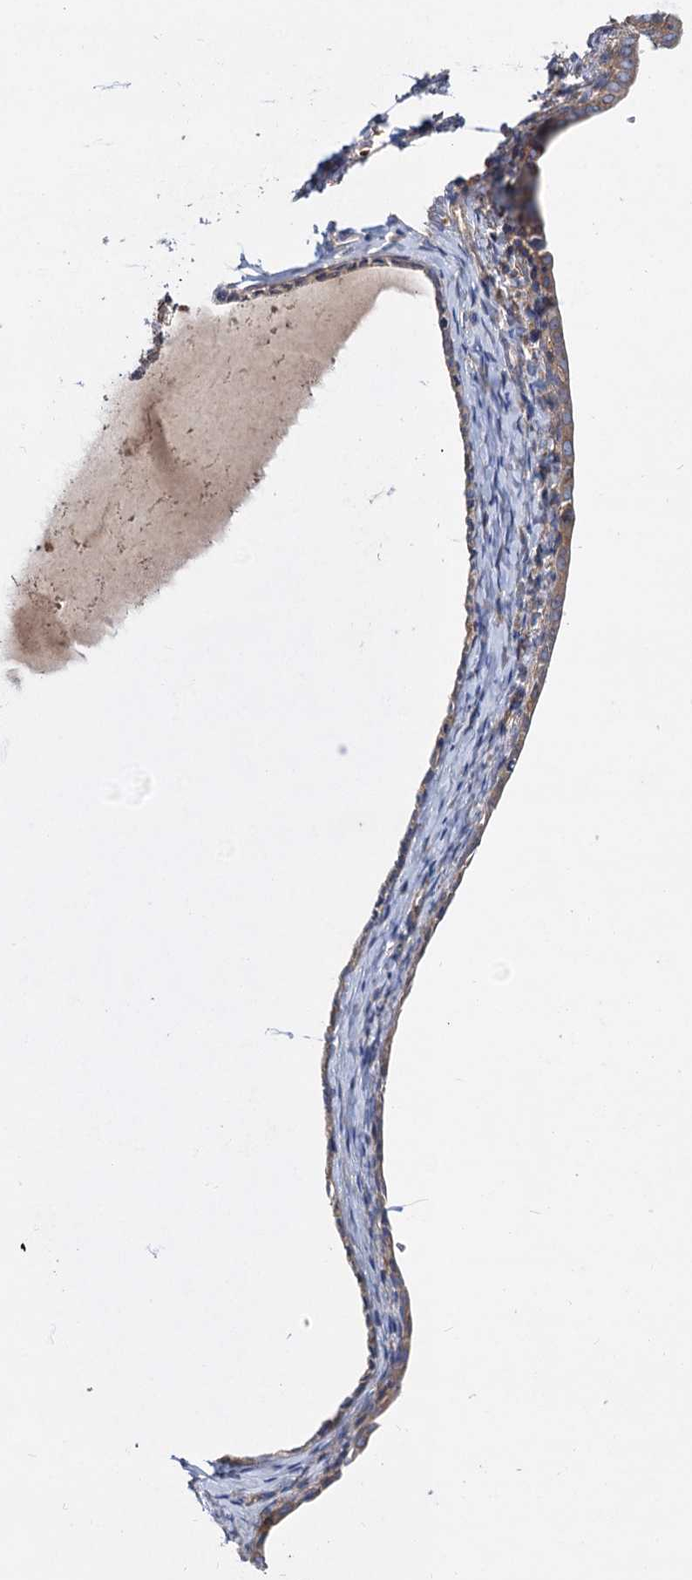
{"staining": {"intensity": "strong", "quantity": ">75%", "location": "cytoplasmic/membranous"}, "tissue": "endometrial cancer", "cell_type": "Tumor cells", "image_type": "cancer", "snomed": [{"axis": "morphology", "description": "Adenocarcinoma, NOS"}, {"axis": "topography", "description": "Endometrium"}], "caption": "Endometrial adenocarcinoma tissue exhibits strong cytoplasmic/membranous staining in approximately >75% of tumor cells, visualized by immunohistochemistry.", "gene": "ALKBH7", "patient": {"sex": "female", "age": 75}}